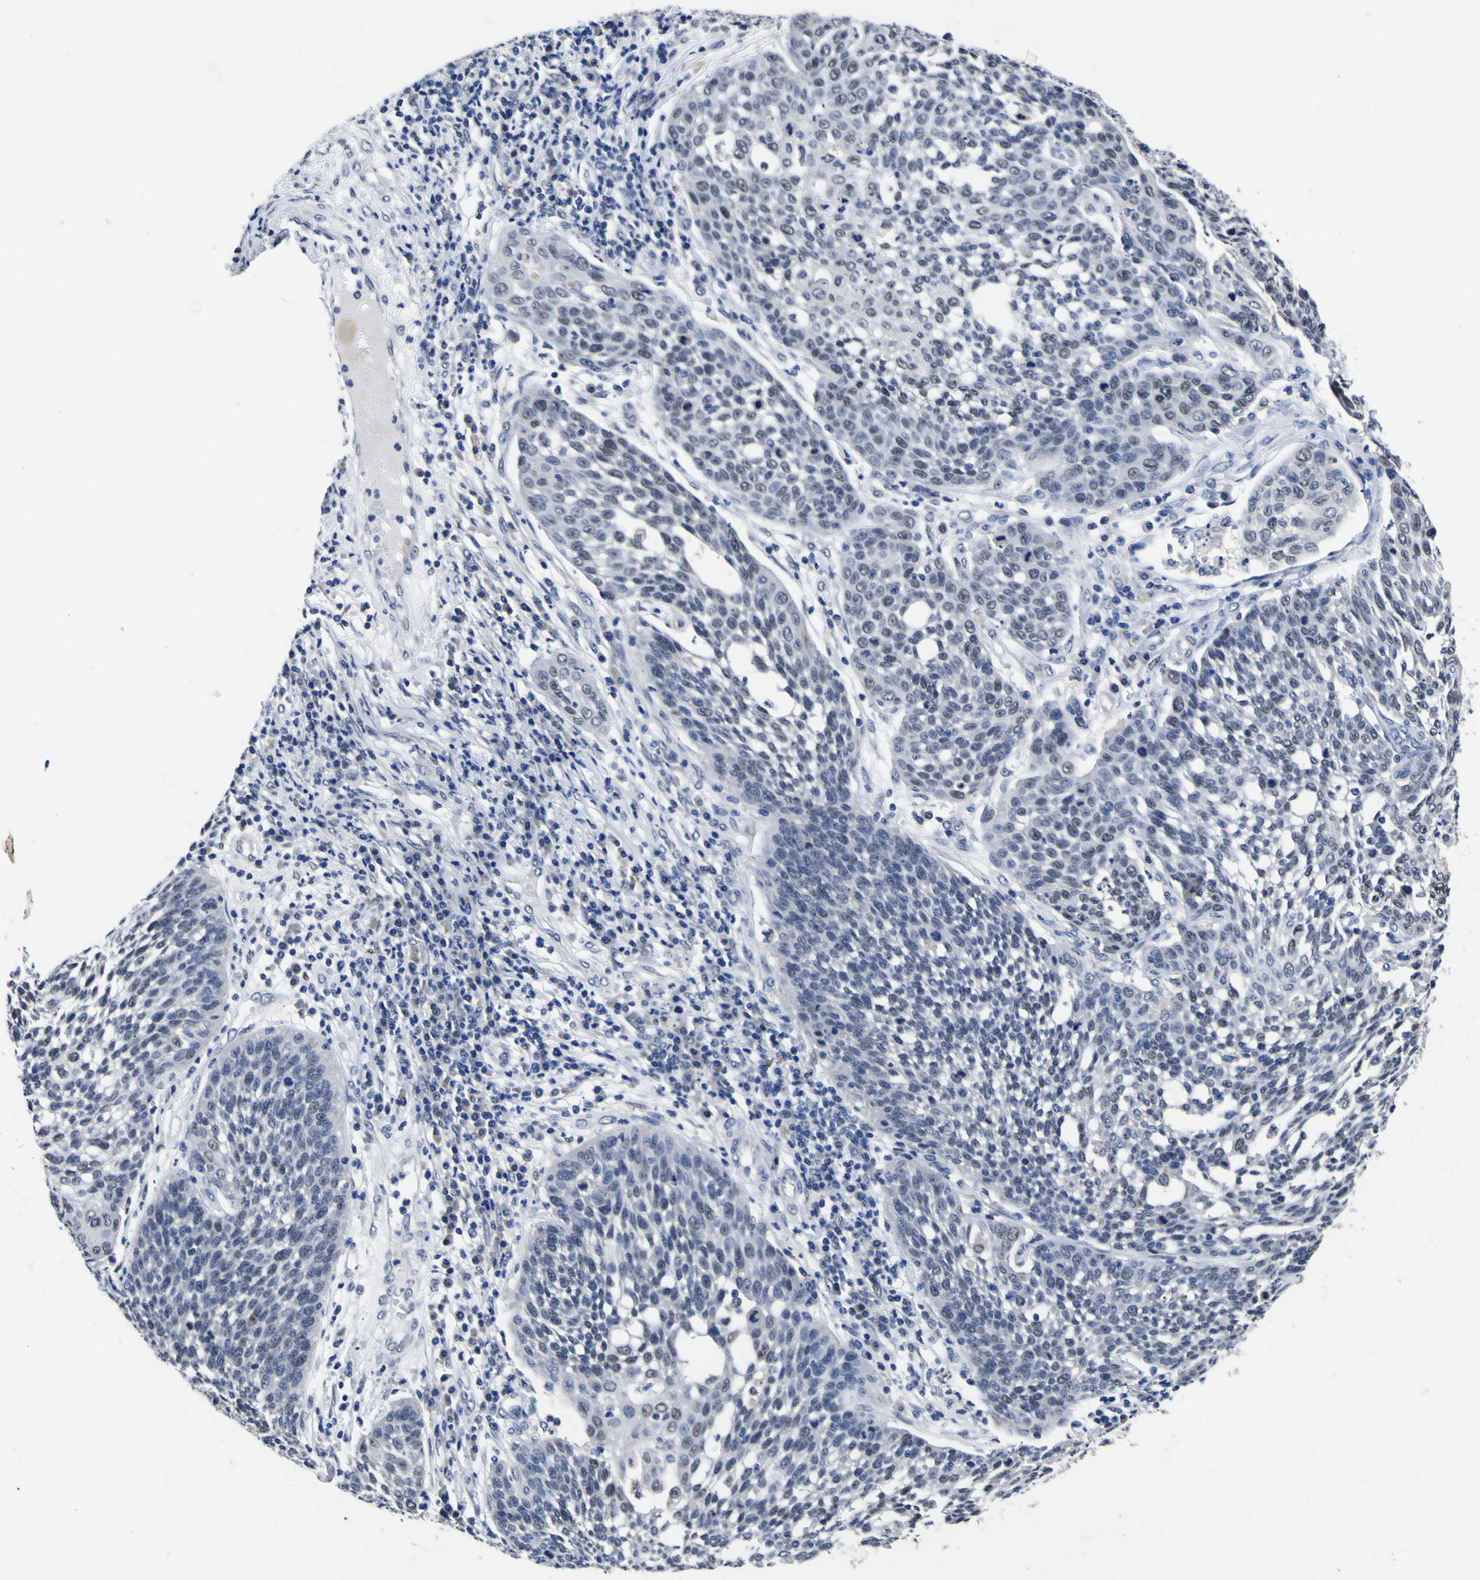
{"staining": {"intensity": "negative", "quantity": "none", "location": "none"}, "tissue": "cervical cancer", "cell_type": "Tumor cells", "image_type": "cancer", "snomed": [{"axis": "morphology", "description": "Squamous cell carcinoma, NOS"}, {"axis": "topography", "description": "Cervix"}], "caption": "Immunohistochemical staining of cervical cancer (squamous cell carcinoma) demonstrates no significant expression in tumor cells.", "gene": "IGFLR1", "patient": {"sex": "female", "age": 34}}